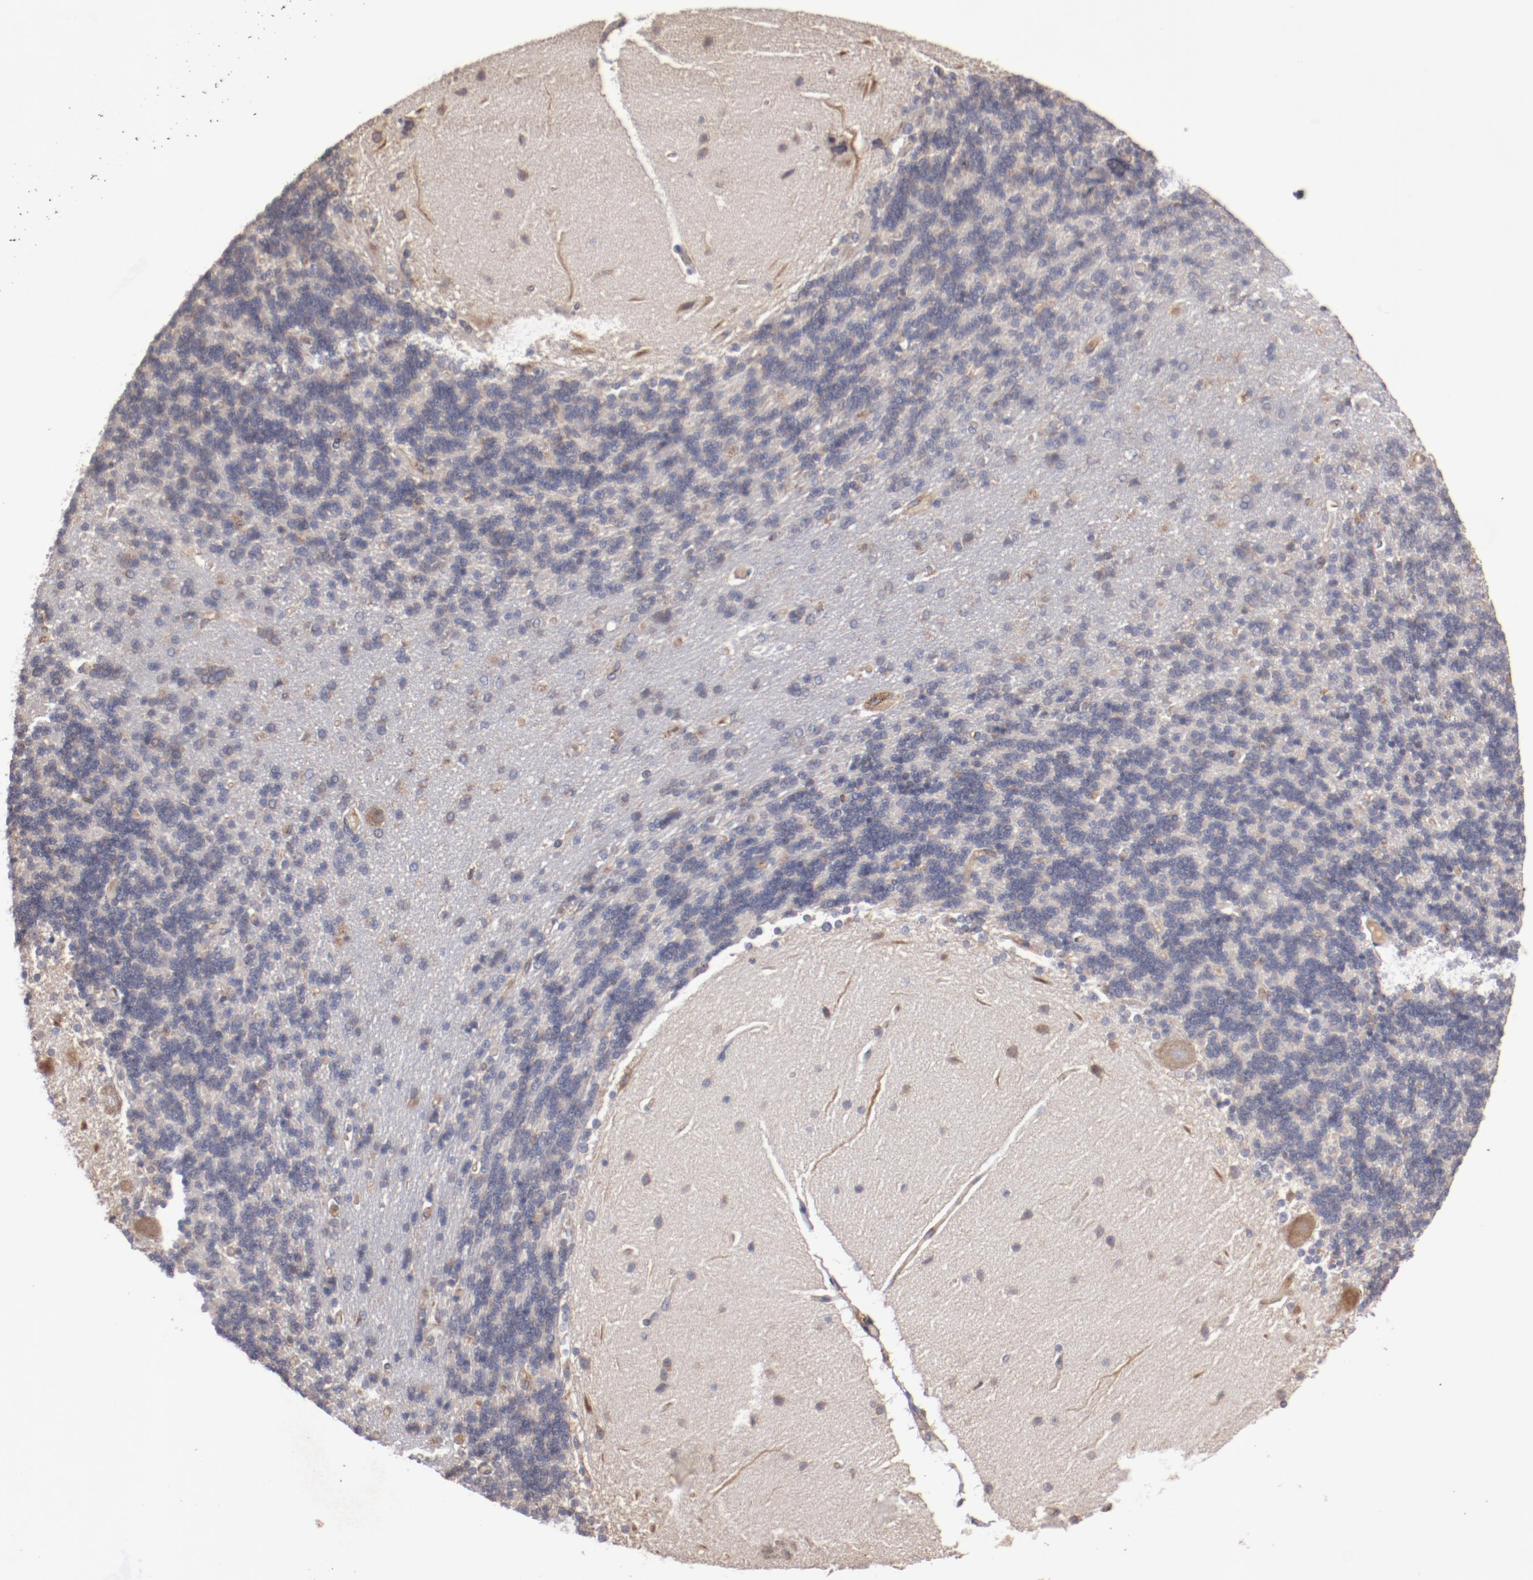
{"staining": {"intensity": "negative", "quantity": "none", "location": "none"}, "tissue": "cerebellum", "cell_type": "Cells in granular layer", "image_type": "normal", "snomed": [{"axis": "morphology", "description": "Normal tissue, NOS"}, {"axis": "topography", "description": "Cerebellum"}], "caption": "Cells in granular layer are negative for brown protein staining in benign cerebellum. (IHC, brightfield microscopy, high magnification).", "gene": "DIPK2B", "patient": {"sex": "female", "age": 54}}